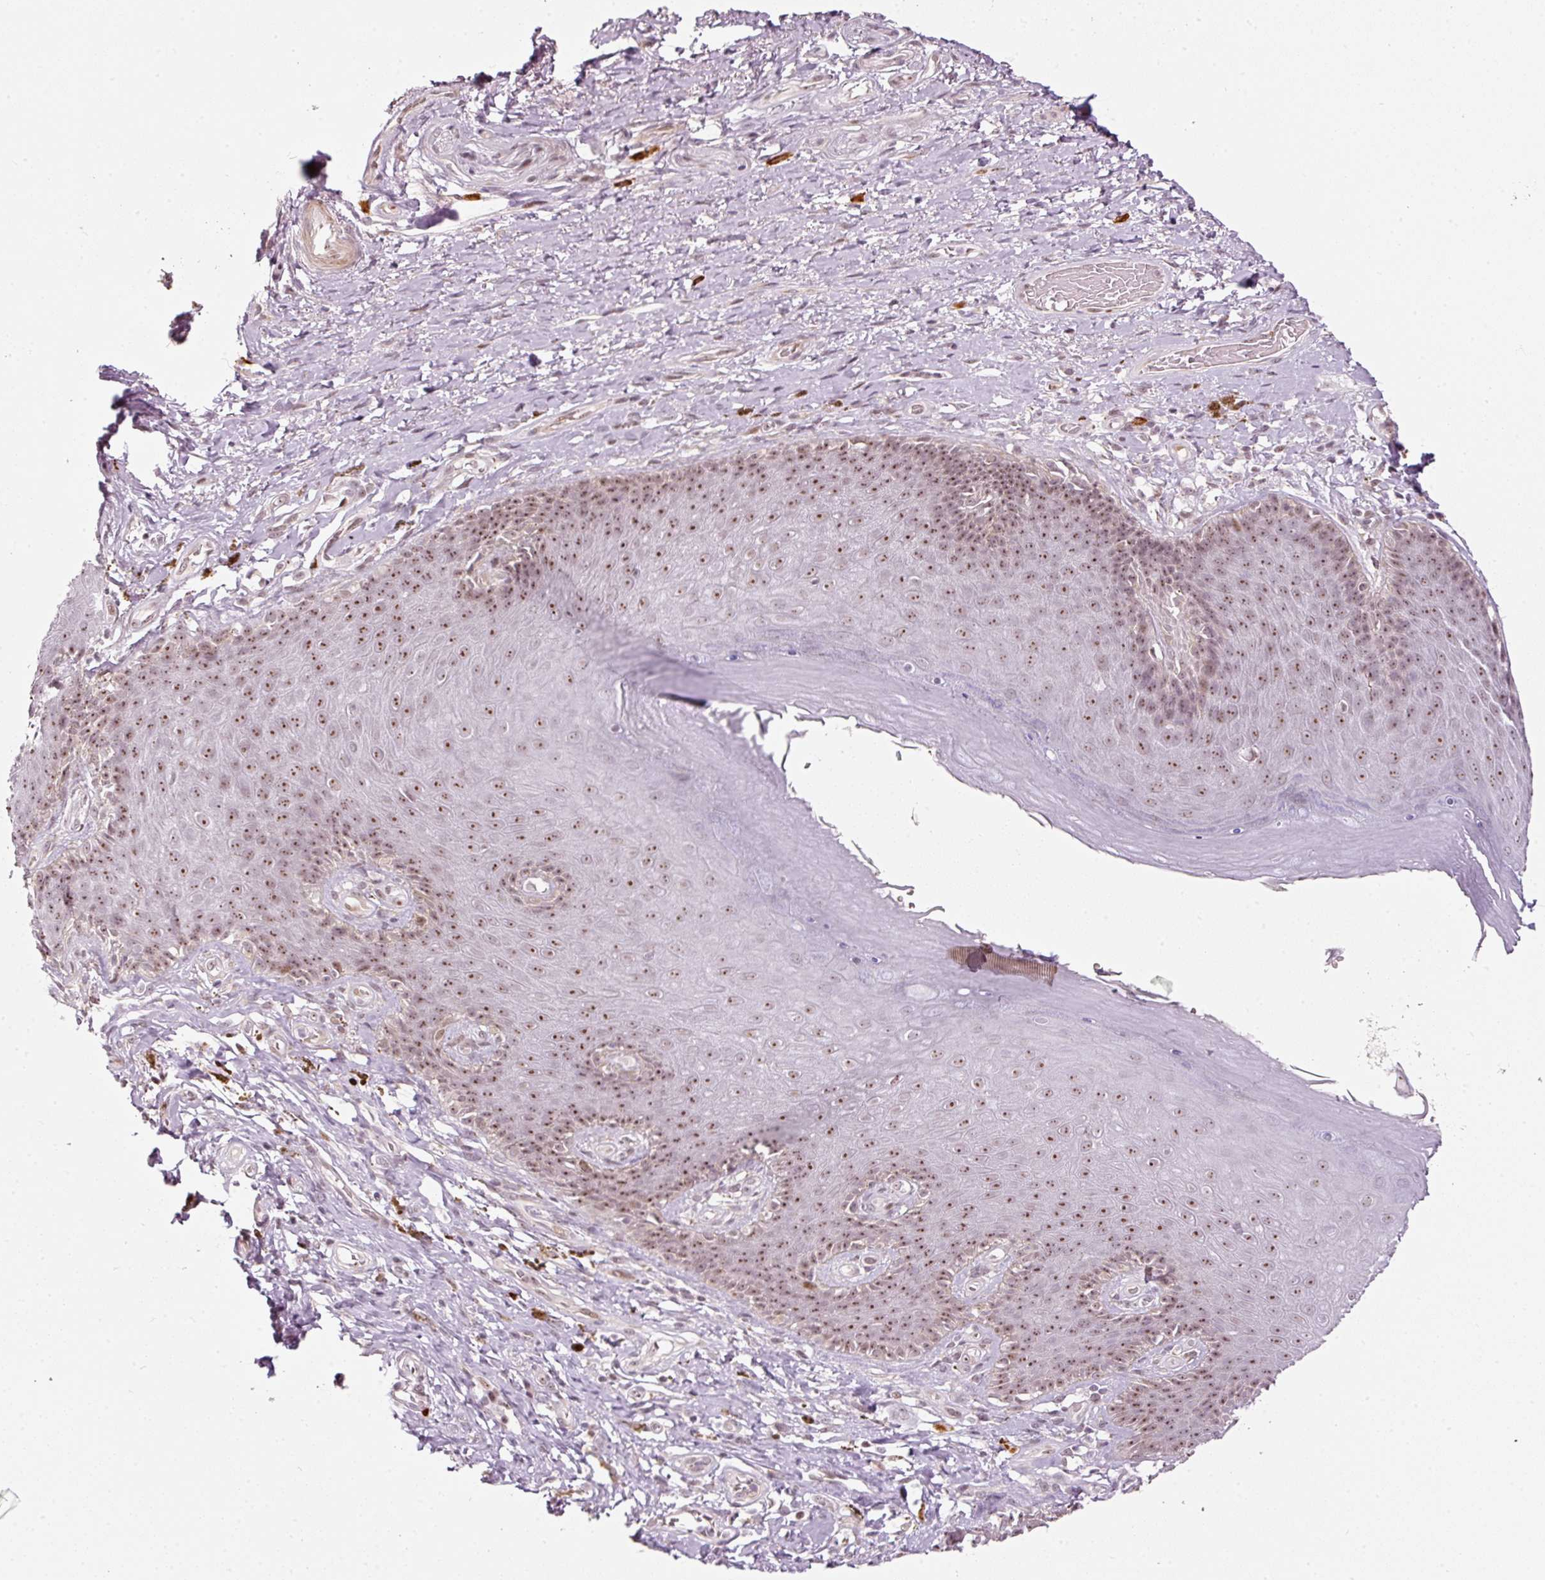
{"staining": {"intensity": "moderate", "quantity": ">75%", "location": "nuclear"}, "tissue": "skin", "cell_type": "Epidermal cells", "image_type": "normal", "snomed": [{"axis": "morphology", "description": "Normal tissue, NOS"}, {"axis": "topography", "description": "Anal"}, {"axis": "topography", "description": "Peripheral nerve tissue"}], "caption": "This photomicrograph exhibits IHC staining of unremarkable skin, with medium moderate nuclear positivity in about >75% of epidermal cells.", "gene": "MXRA8", "patient": {"sex": "male", "age": 53}}